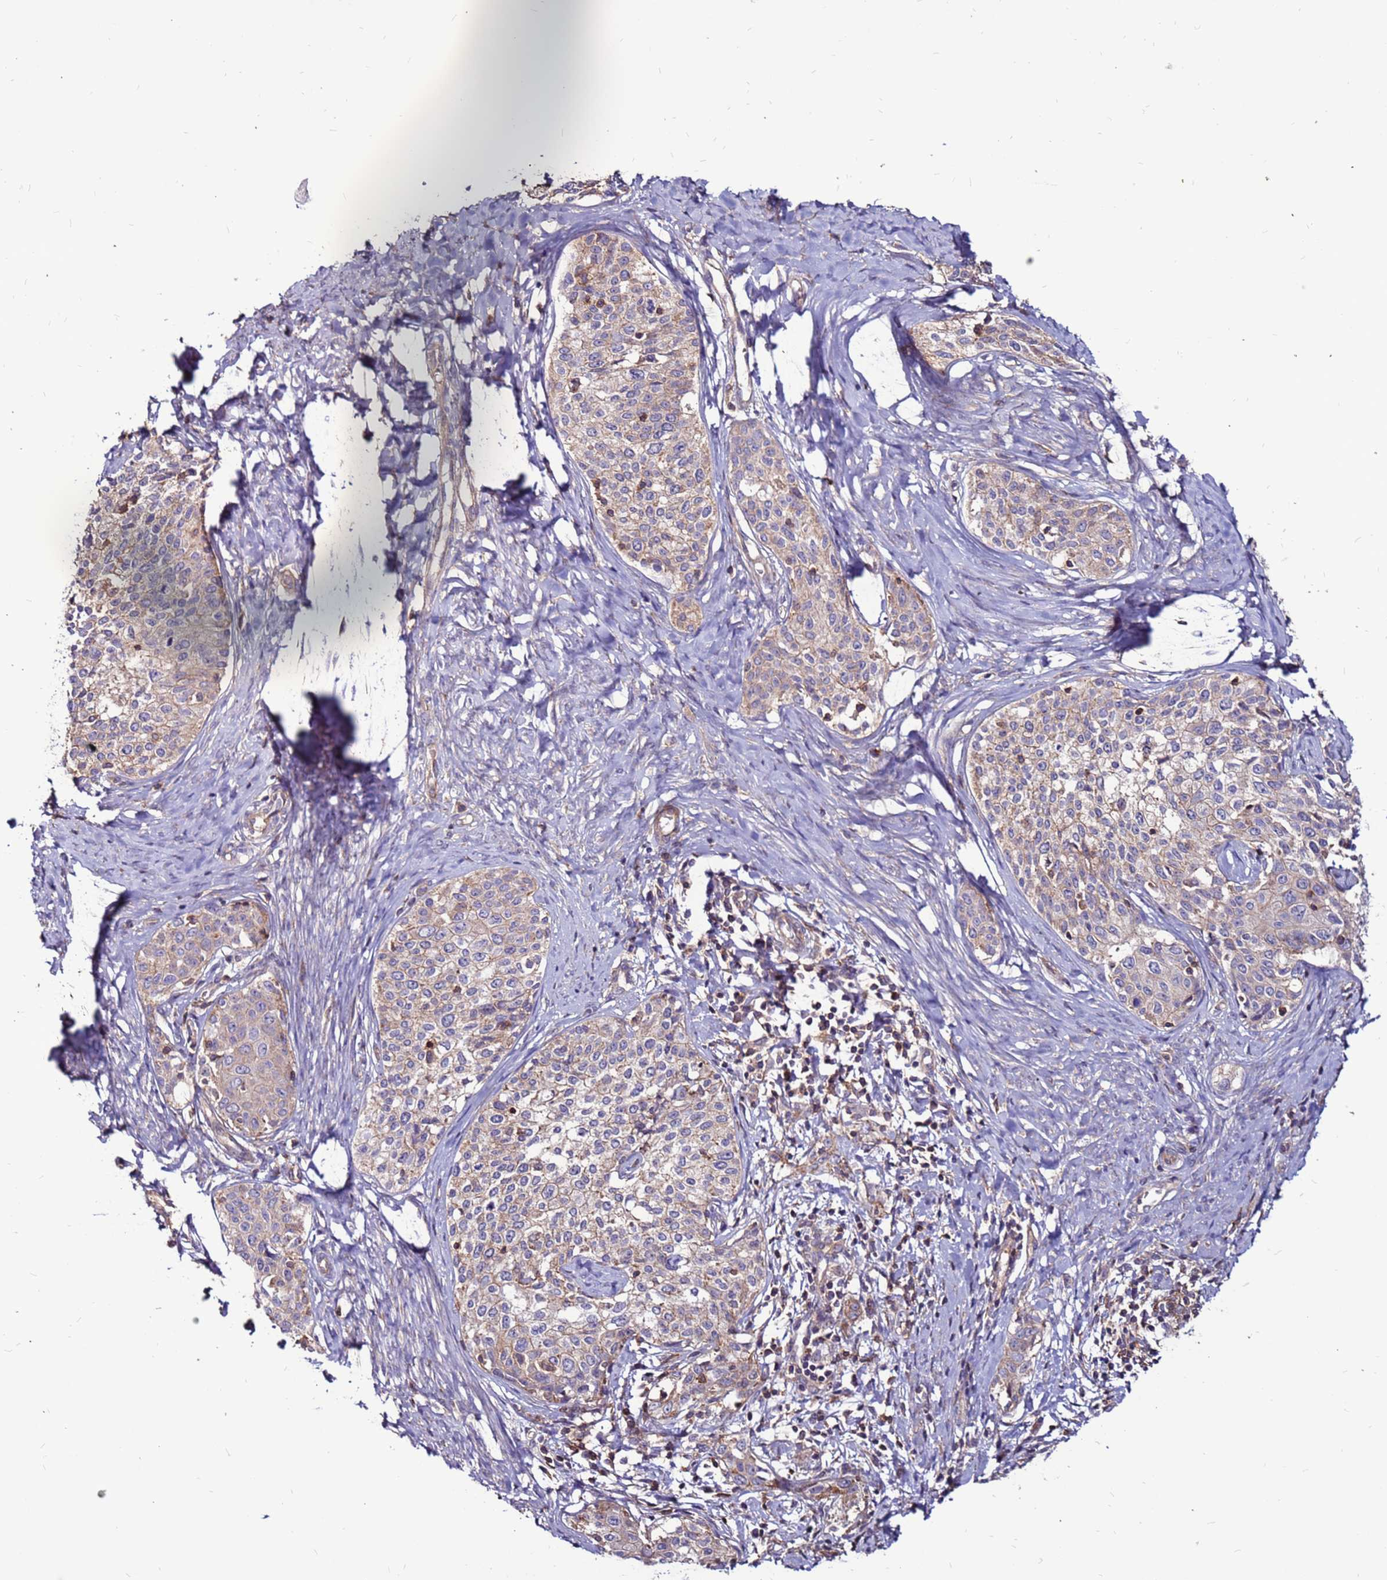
{"staining": {"intensity": "weak", "quantity": "25%-75%", "location": "cytoplasmic/membranous"}, "tissue": "cervical cancer", "cell_type": "Tumor cells", "image_type": "cancer", "snomed": [{"axis": "morphology", "description": "Squamous cell carcinoma, NOS"}, {"axis": "morphology", "description": "Adenocarcinoma, NOS"}, {"axis": "topography", "description": "Cervix"}], "caption": "IHC staining of cervical cancer (adenocarcinoma), which displays low levels of weak cytoplasmic/membranous staining in about 25%-75% of tumor cells indicating weak cytoplasmic/membranous protein staining. The staining was performed using DAB (3,3'-diaminobenzidine) (brown) for protein detection and nuclei were counterstained in hematoxylin (blue).", "gene": "NRN1L", "patient": {"sex": "female", "age": 52}}